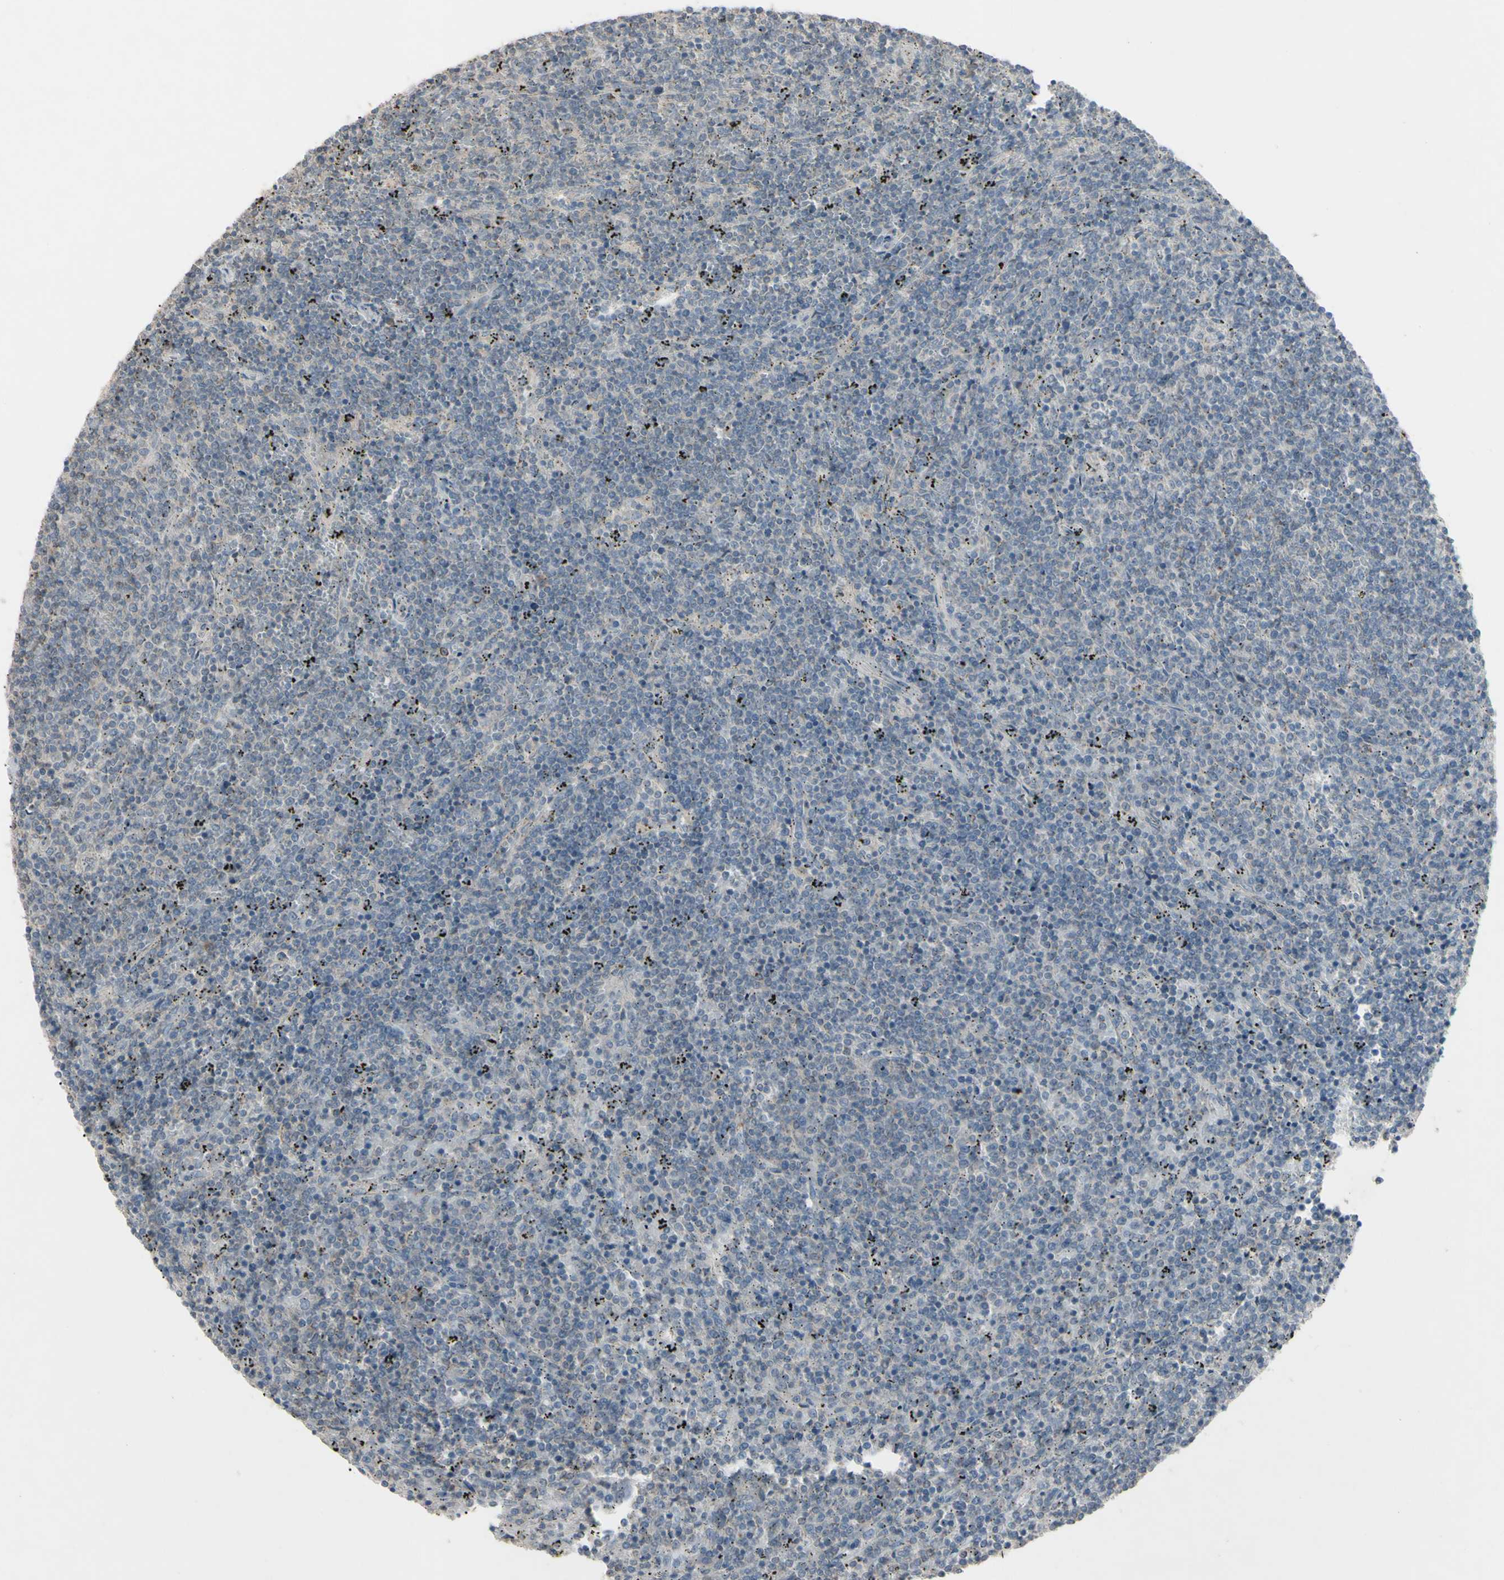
{"staining": {"intensity": "negative", "quantity": "none", "location": "none"}, "tissue": "lymphoma", "cell_type": "Tumor cells", "image_type": "cancer", "snomed": [{"axis": "morphology", "description": "Malignant lymphoma, non-Hodgkin's type, Low grade"}, {"axis": "topography", "description": "Spleen"}], "caption": "Immunohistochemistry (IHC) photomicrograph of neoplastic tissue: human low-grade malignant lymphoma, non-Hodgkin's type stained with DAB (3,3'-diaminobenzidine) exhibits no significant protein staining in tumor cells. The staining is performed using DAB (3,3'-diaminobenzidine) brown chromogen with nuclei counter-stained in using hematoxylin.", "gene": "PIAS4", "patient": {"sex": "female", "age": 50}}